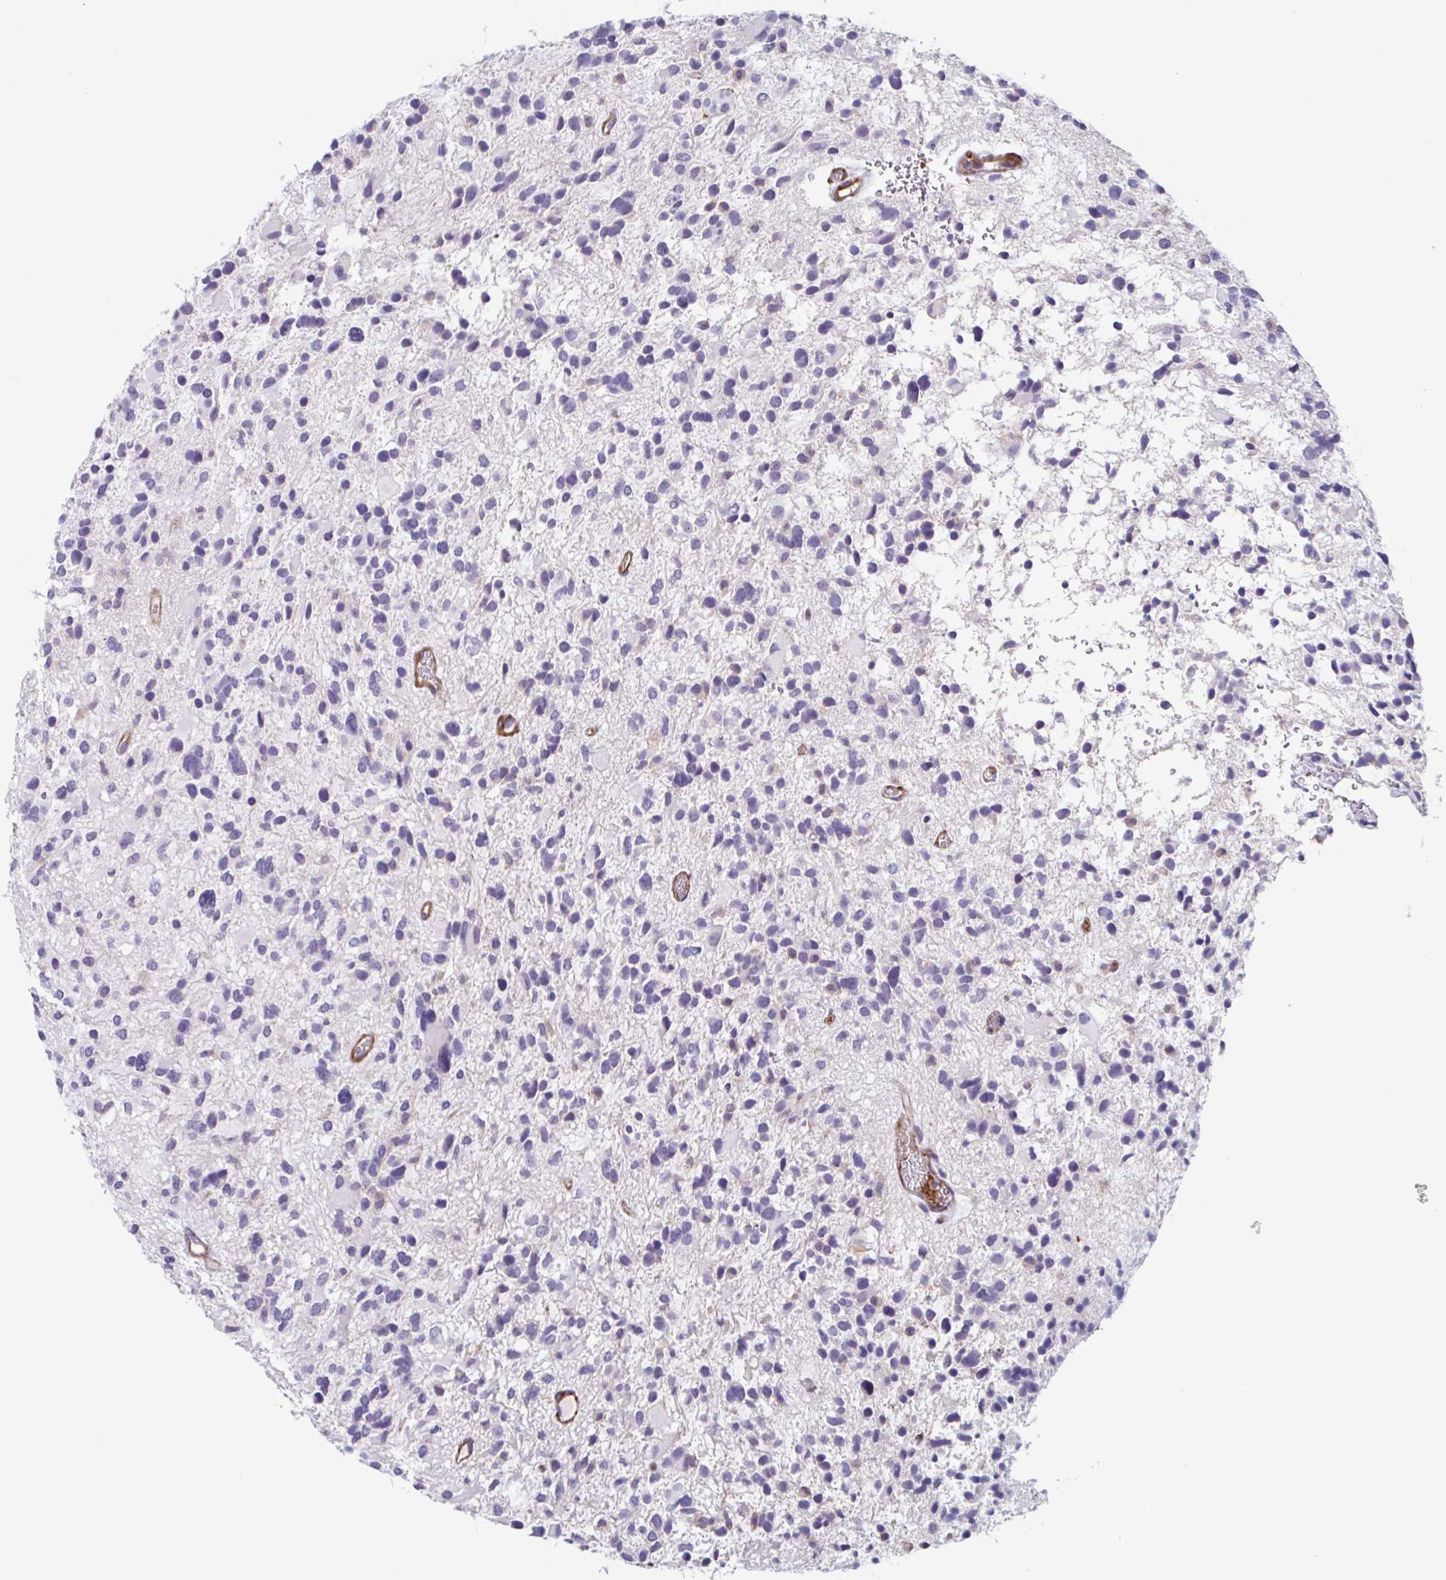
{"staining": {"intensity": "negative", "quantity": "none", "location": "none"}, "tissue": "glioma", "cell_type": "Tumor cells", "image_type": "cancer", "snomed": [{"axis": "morphology", "description": "Glioma, malignant, High grade"}, {"axis": "topography", "description": "Brain"}], "caption": "This is an IHC image of human malignant glioma (high-grade). There is no expression in tumor cells.", "gene": "SHISA7", "patient": {"sex": "female", "age": 11}}